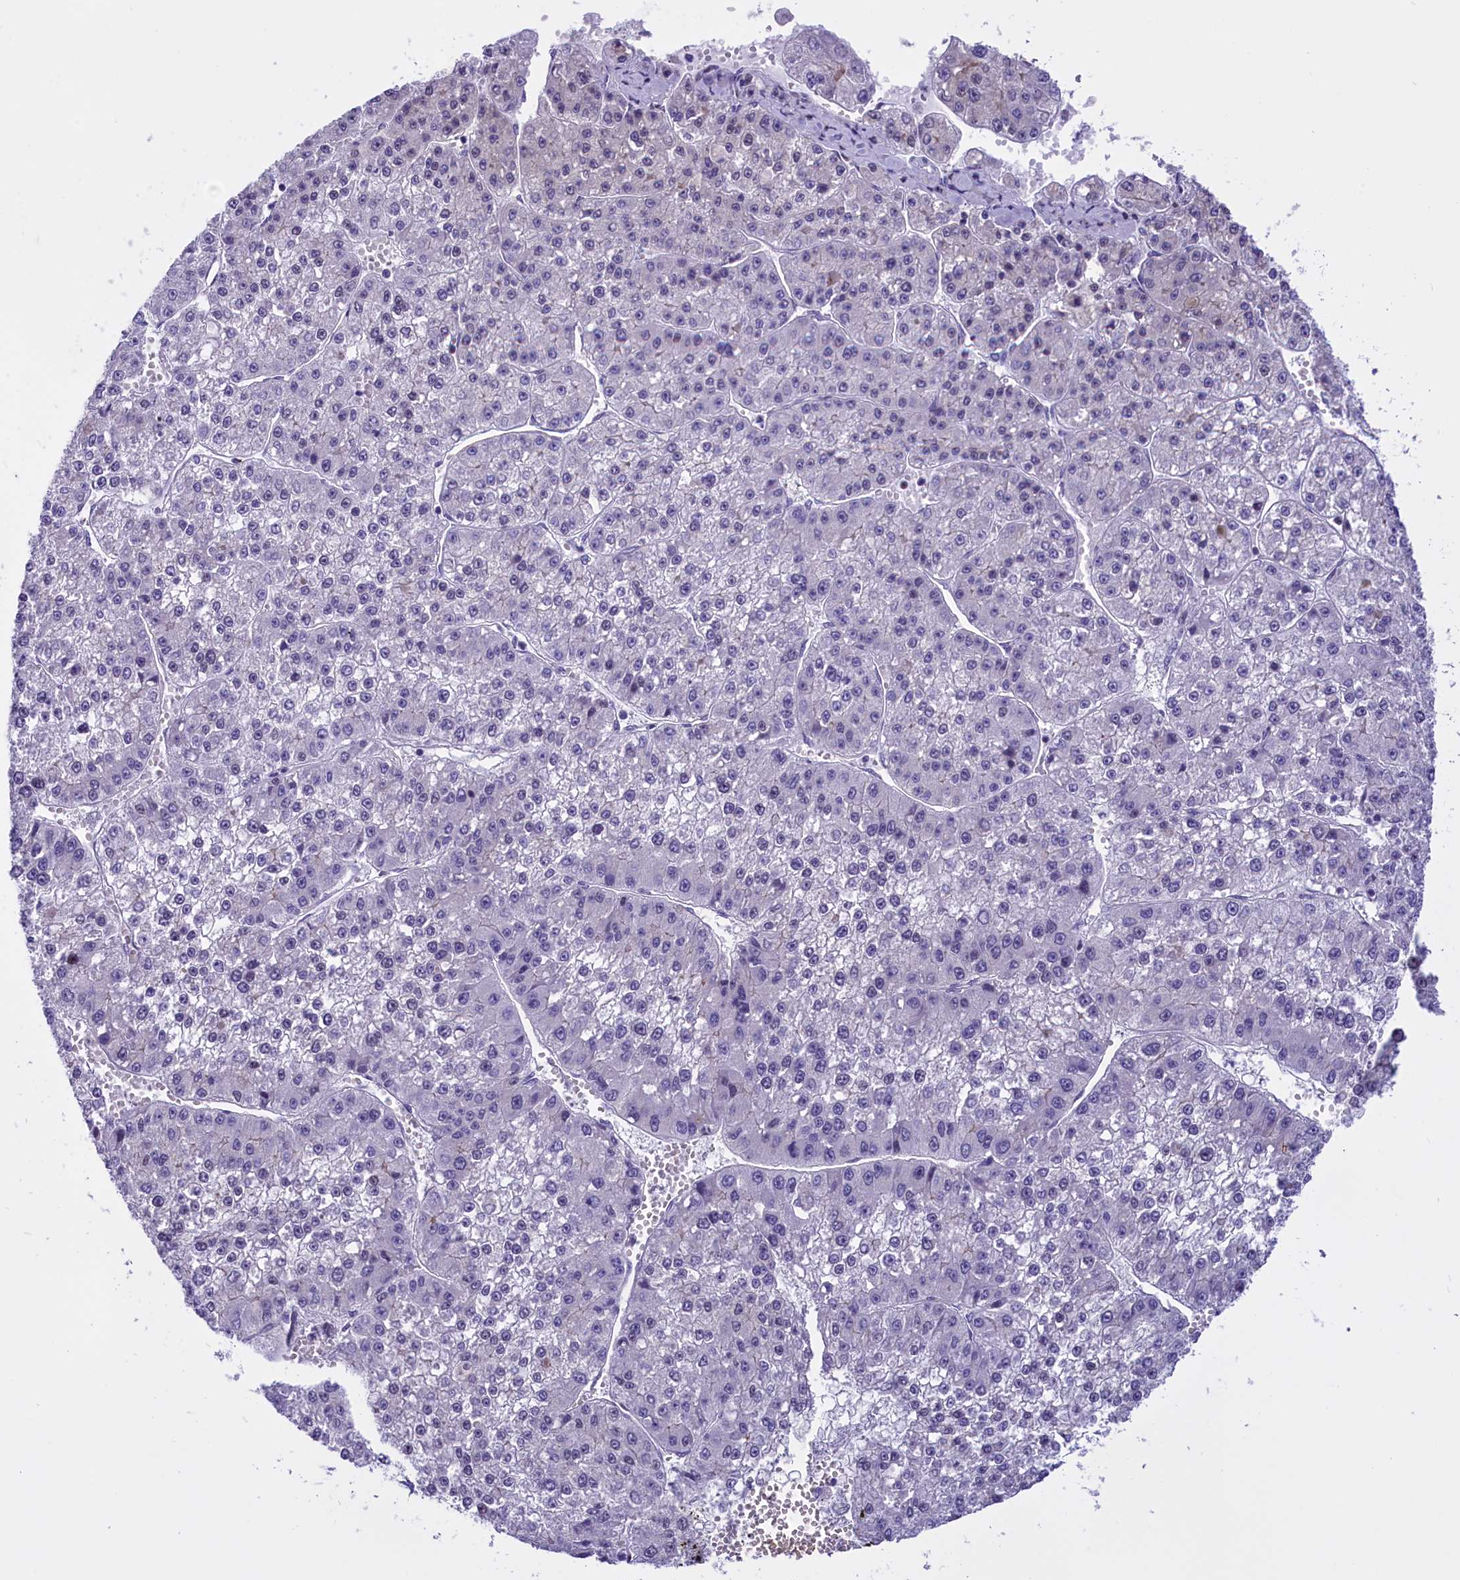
{"staining": {"intensity": "negative", "quantity": "none", "location": "none"}, "tissue": "liver cancer", "cell_type": "Tumor cells", "image_type": "cancer", "snomed": [{"axis": "morphology", "description": "Carcinoma, Hepatocellular, NOS"}, {"axis": "topography", "description": "Liver"}], "caption": "The photomicrograph shows no significant expression in tumor cells of liver cancer. (DAB IHC with hematoxylin counter stain).", "gene": "SPIRE2", "patient": {"sex": "female", "age": 73}}